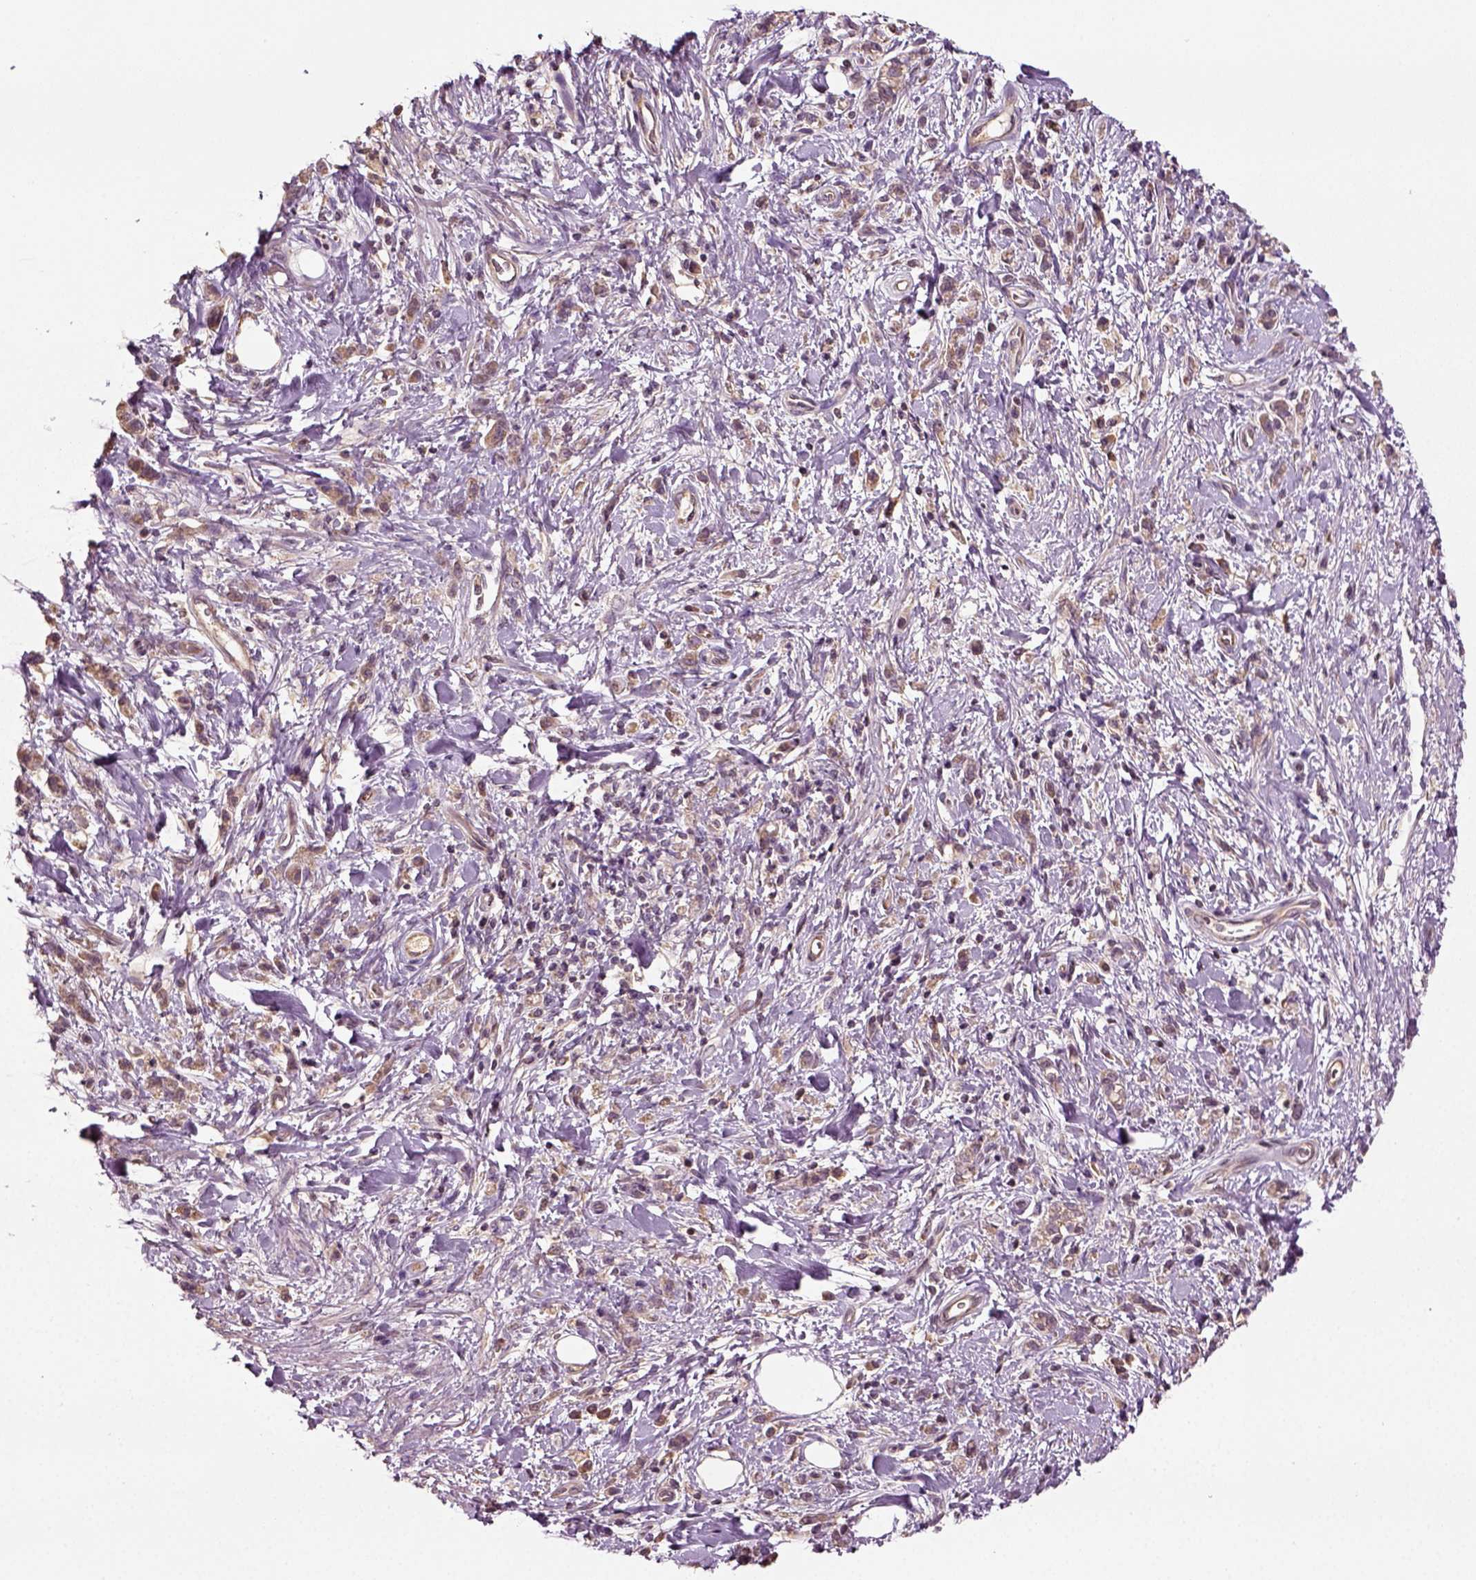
{"staining": {"intensity": "weak", "quantity": ">75%", "location": "cytoplasmic/membranous"}, "tissue": "stomach cancer", "cell_type": "Tumor cells", "image_type": "cancer", "snomed": [{"axis": "morphology", "description": "Adenocarcinoma, NOS"}, {"axis": "topography", "description": "Stomach"}], "caption": "Immunohistochemical staining of adenocarcinoma (stomach) shows weak cytoplasmic/membranous protein expression in approximately >75% of tumor cells.", "gene": "ERV3-1", "patient": {"sex": "male", "age": 77}}